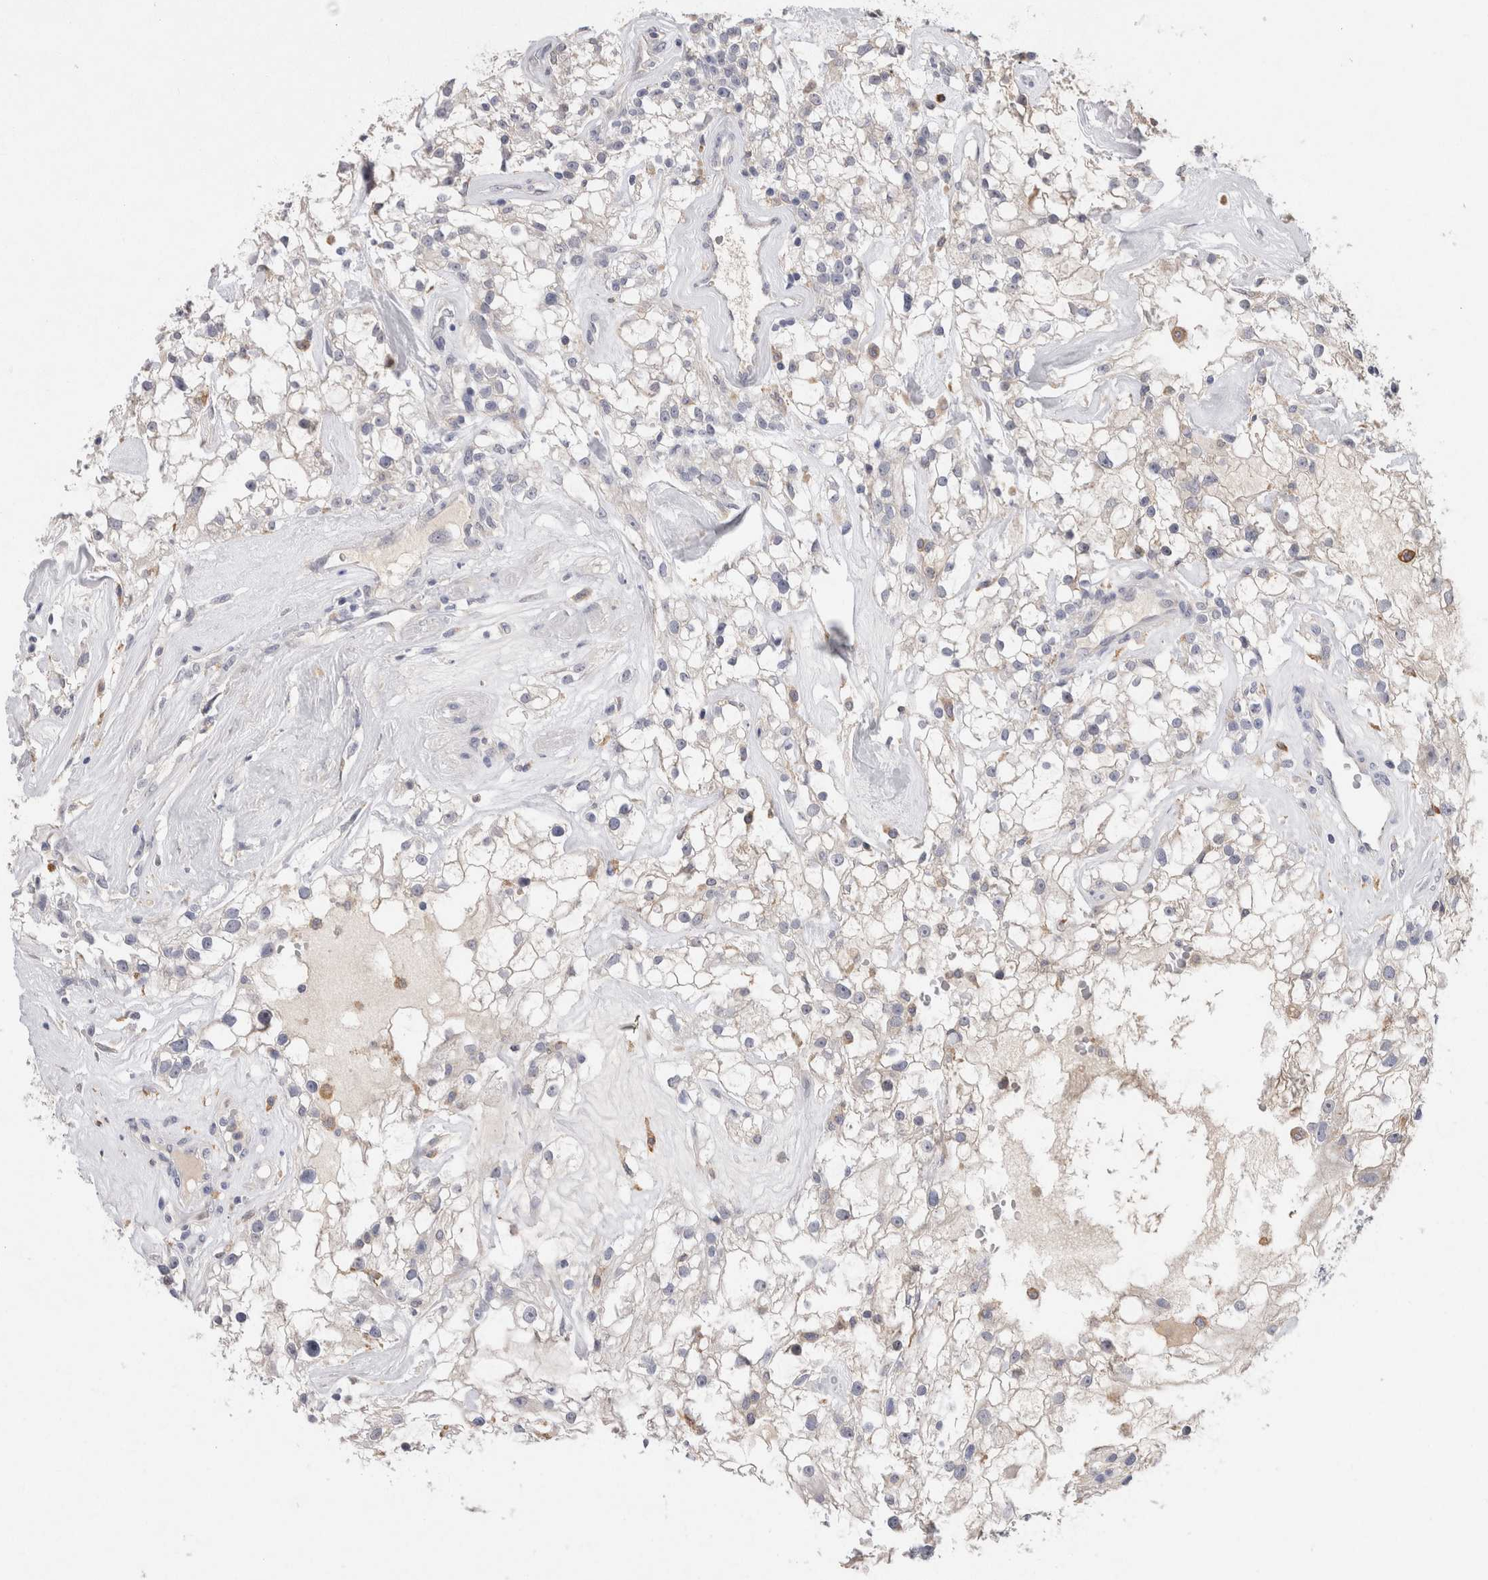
{"staining": {"intensity": "negative", "quantity": "none", "location": "none"}, "tissue": "renal cancer", "cell_type": "Tumor cells", "image_type": "cancer", "snomed": [{"axis": "morphology", "description": "Adenocarcinoma, NOS"}, {"axis": "topography", "description": "Kidney"}], "caption": "There is no significant staining in tumor cells of renal cancer (adenocarcinoma).", "gene": "VSIG4", "patient": {"sex": "female", "age": 60}}